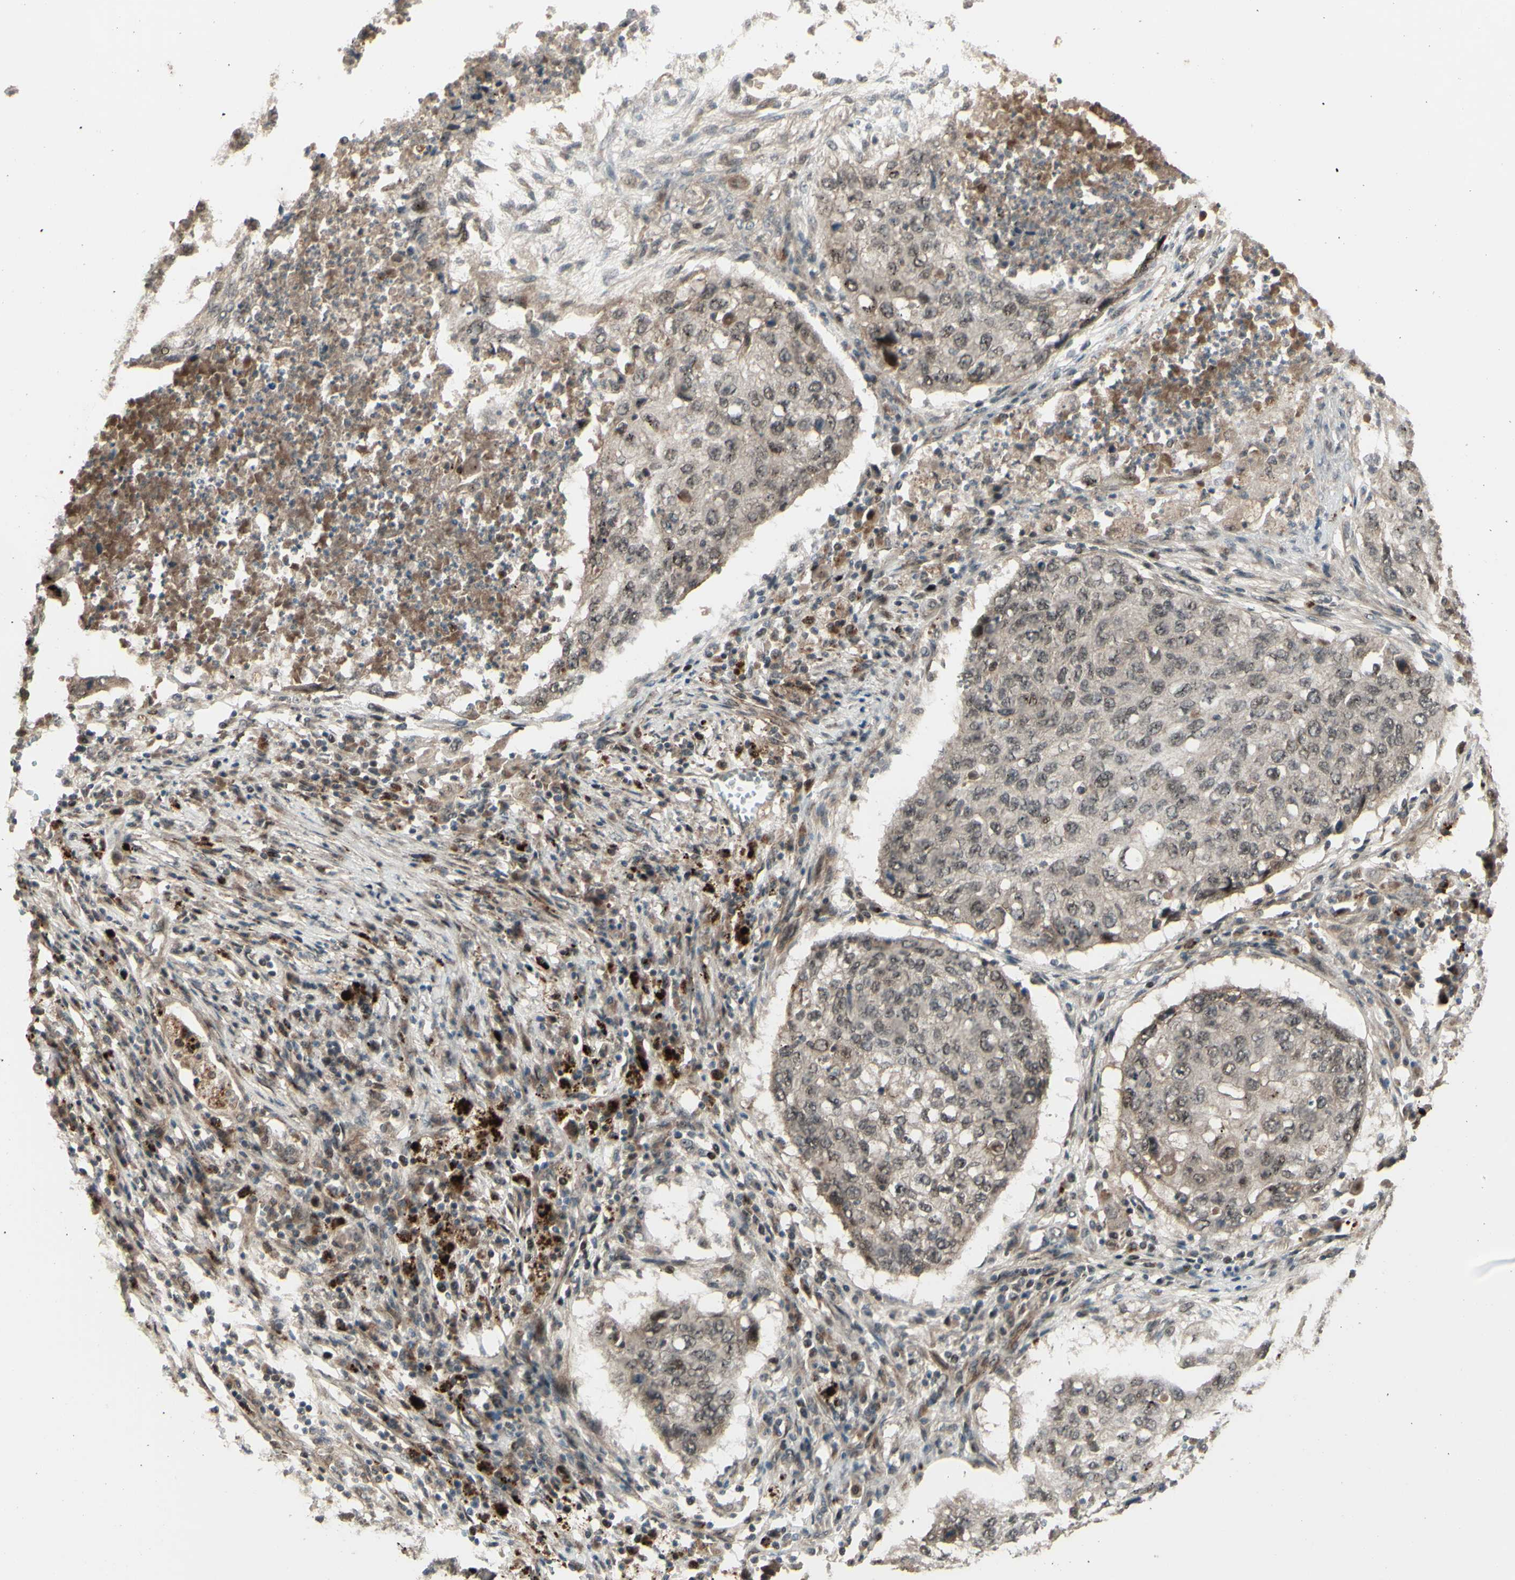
{"staining": {"intensity": "weak", "quantity": "25%-75%", "location": "cytoplasmic/membranous,nuclear"}, "tissue": "lung cancer", "cell_type": "Tumor cells", "image_type": "cancer", "snomed": [{"axis": "morphology", "description": "Squamous cell carcinoma, NOS"}, {"axis": "topography", "description": "Lung"}], "caption": "Brown immunohistochemical staining in human lung squamous cell carcinoma reveals weak cytoplasmic/membranous and nuclear staining in approximately 25%-75% of tumor cells.", "gene": "MLF2", "patient": {"sex": "female", "age": 63}}